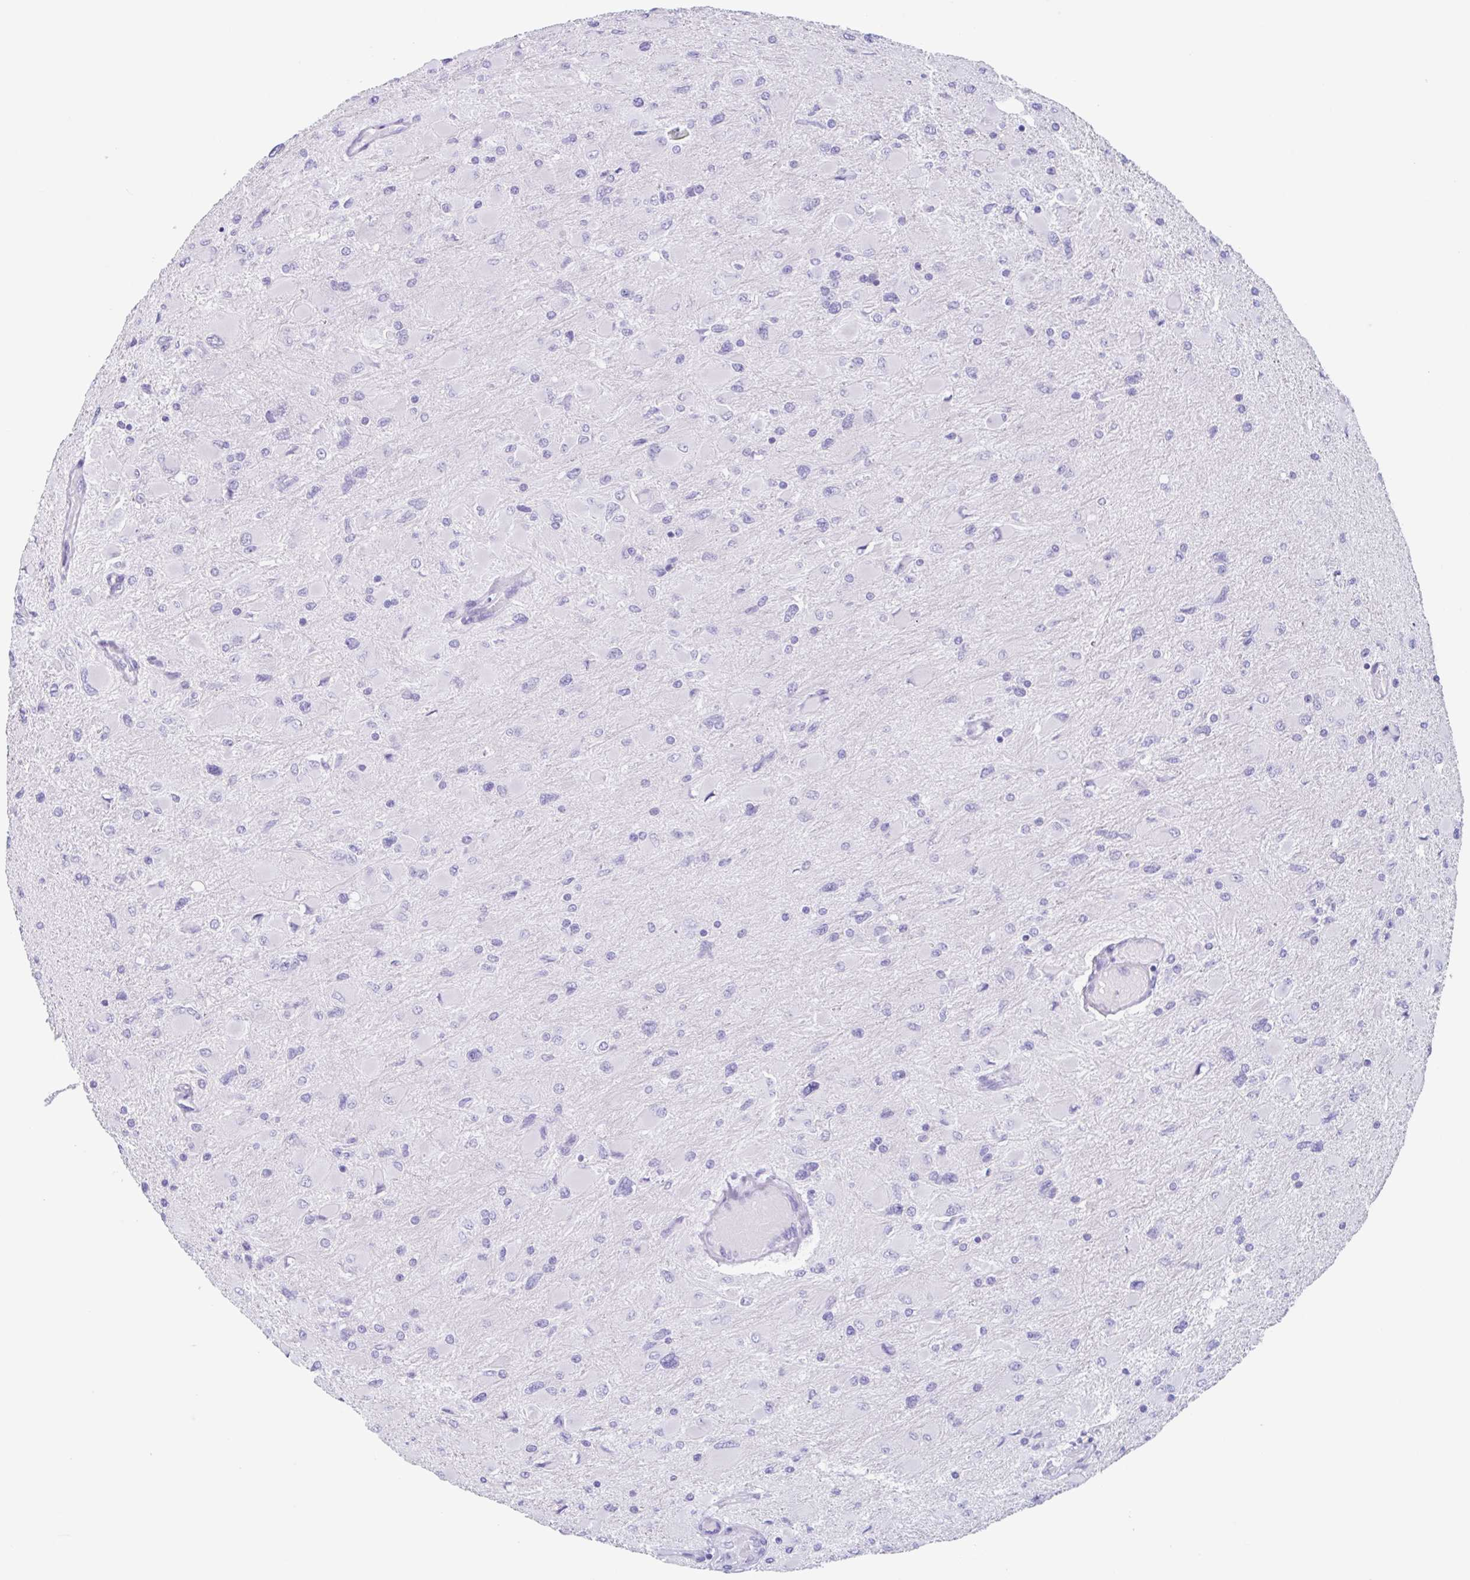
{"staining": {"intensity": "negative", "quantity": "none", "location": "none"}, "tissue": "glioma", "cell_type": "Tumor cells", "image_type": "cancer", "snomed": [{"axis": "morphology", "description": "Glioma, malignant, High grade"}, {"axis": "topography", "description": "Cerebral cortex"}], "caption": "A photomicrograph of human glioma is negative for staining in tumor cells.", "gene": "TAS2R41", "patient": {"sex": "female", "age": 36}}